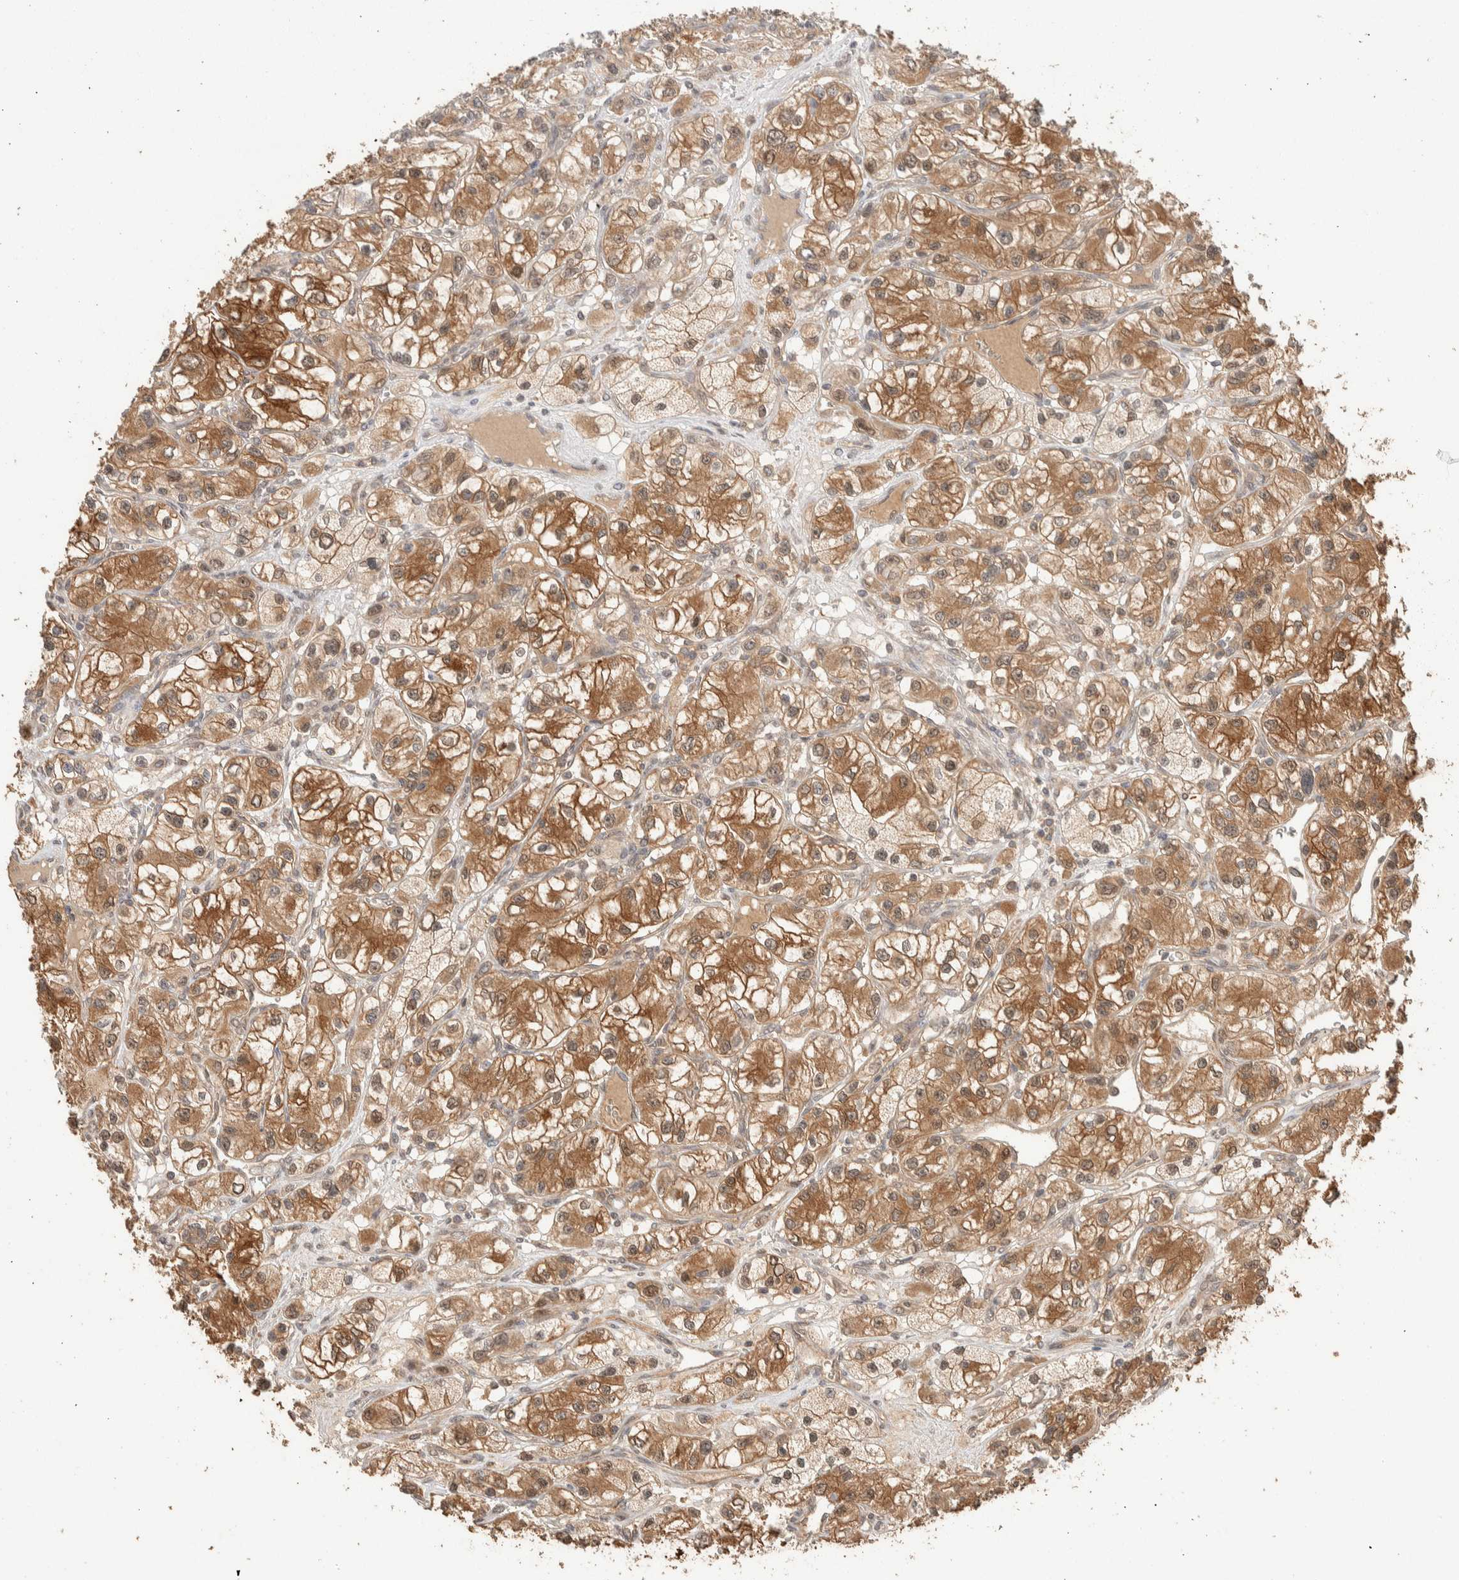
{"staining": {"intensity": "moderate", "quantity": ">75%", "location": "cytoplasmic/membranous,nuclear"}, "tissue": "renal cancer", "cell_type": "Tumor cells", "image_type": "cancer", "snomed": [{"axis": "morphology", "description": "Adenocarcinoma, NOS"}, {"axis": "topography", "description": "Kidney"}], "caption": "Immunohistochemical staining of renal cancer reveals medium levels of moderate cytoplasmic/membranous and nuclear protein positivity in about >75% of tumor cells.", "gene": "ZNF567", "patient": {"sex": "female", "age": 57}}